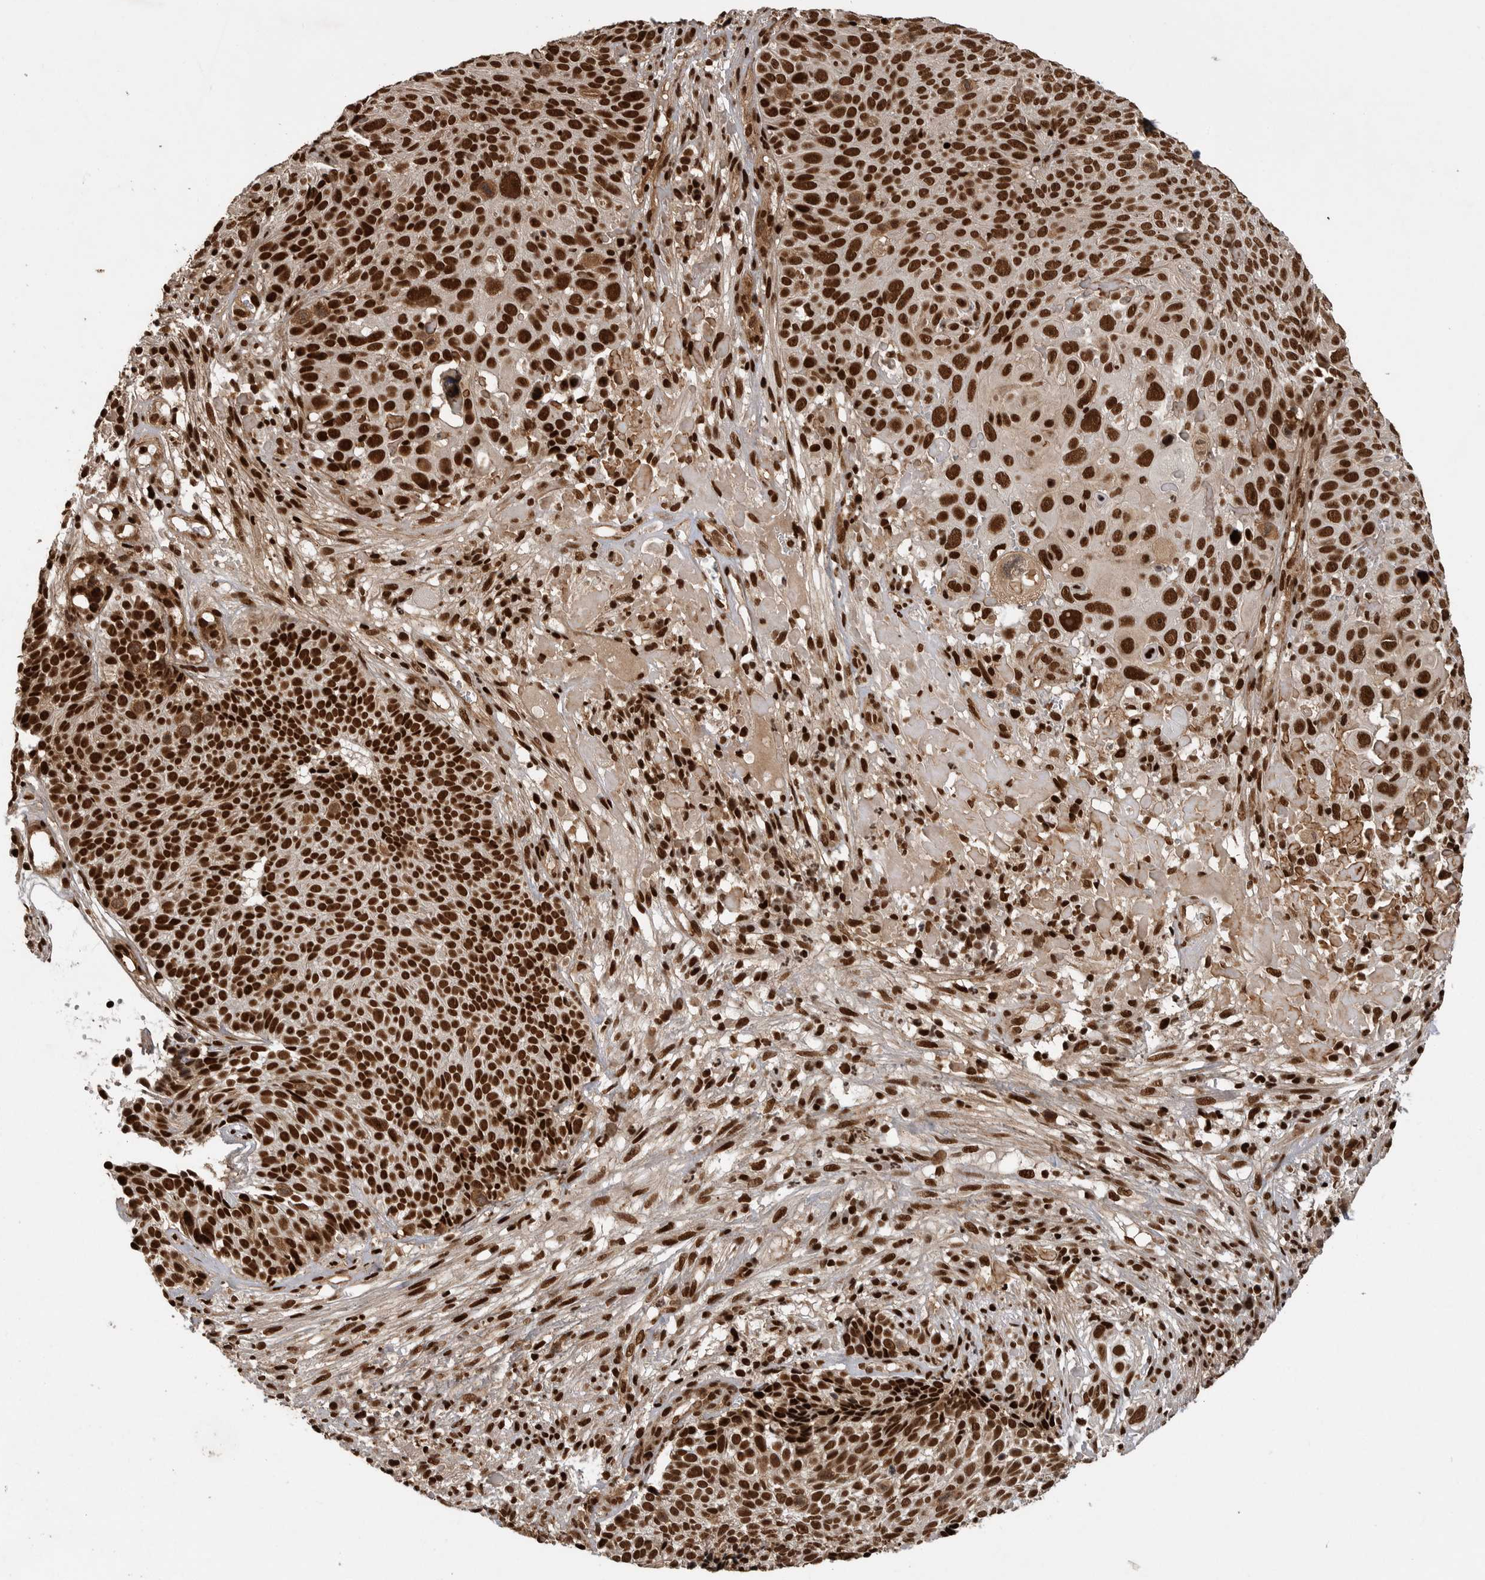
{"staining": {"intensity": "strong", "quantity": ">75%", "location": "nuclear"}, "tissue": "cervical cancer", "cell_type": "Tumor cells", "image_type": "cancer", "snomed": [{"axis": "morphology", "description": "Squamous cell carcinoma, NOS"}, {"axis": "topography", "description": "Cervix"}], "caption": "Immunohistochemical staining of human cervical cancer (squamous cell carcinoma) shows high levels of strong nuclear staining in approximately >75% of tumor cells.", "gene": "PPP1R8", "patient": {"sex": "female", "age": 74}}